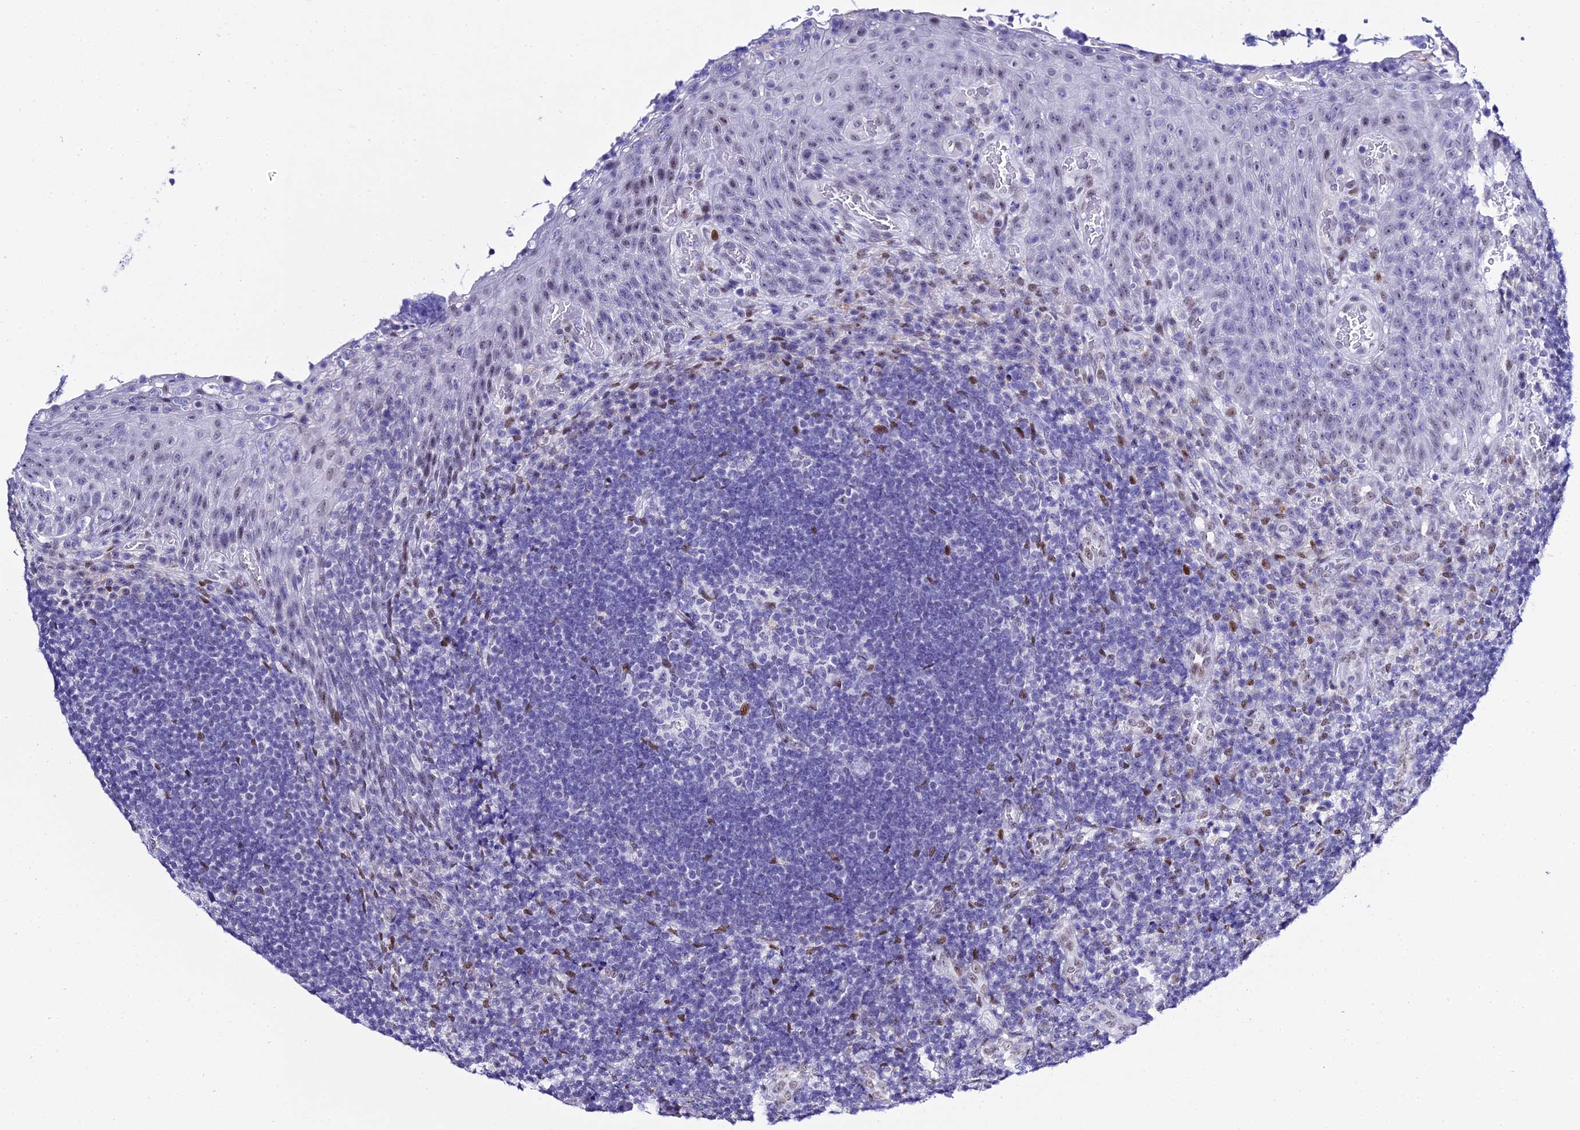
{"staining": {"intensity": "moderate", "quantity": "<25%", "location": "nuclear"}, "tissue": "tonsil", "cell_type": "Germinal center cells", "image_type": "normal", "snomed": [{"axis": "morphology", "description": "Normal tissue, NOS"}, {"axis": "topography", "description": "Tonsil"}], "caption": "An immunohistochemistry photomicrograph of benign tissue is shown. Protein staining in brown labels moderate nuclear positivity in tonsil within germinal center cells.", "gene": "POFUT2", "patient": {"sex": "male", "age": 17}}